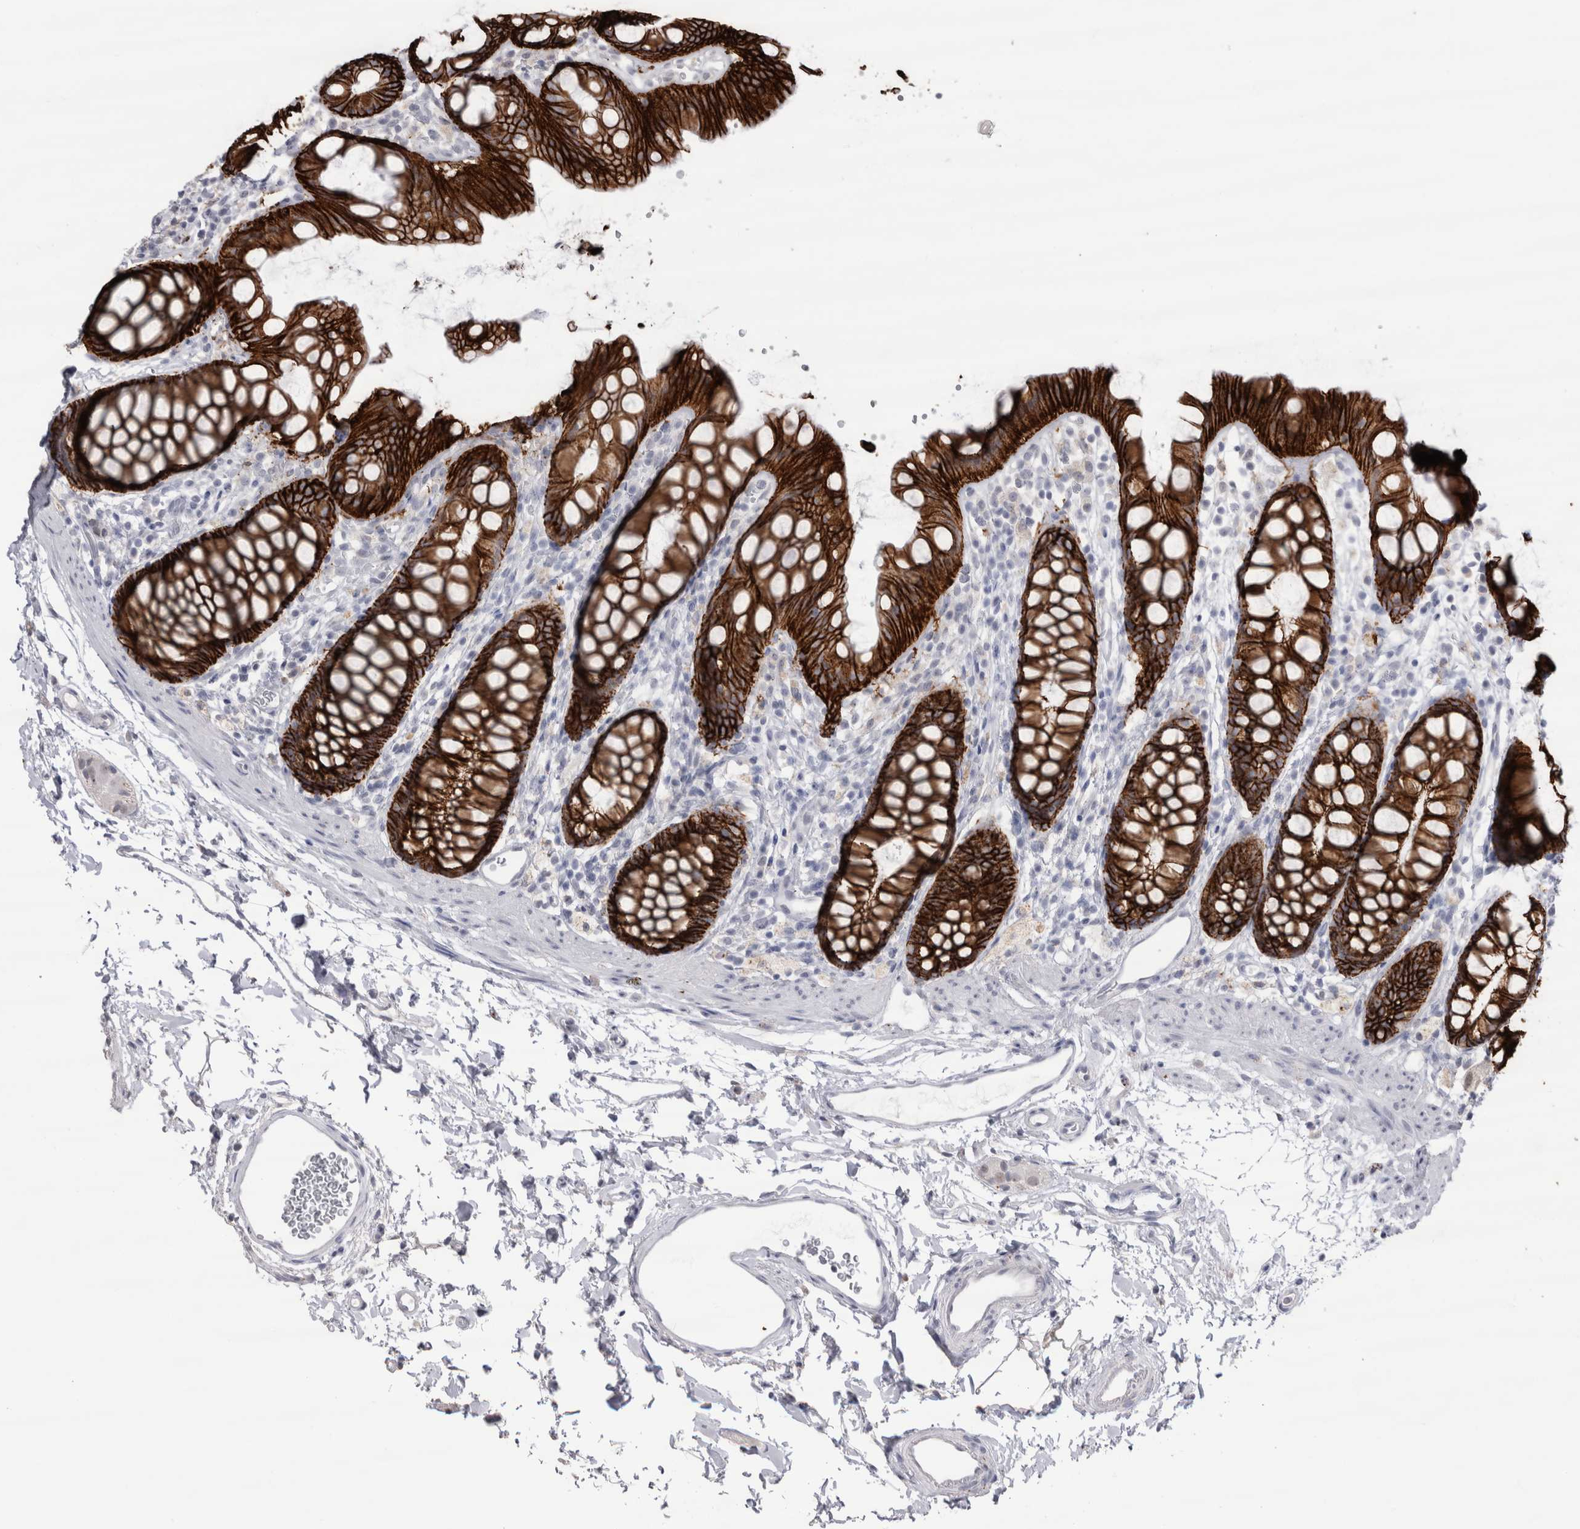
{"staining": {"intensity": "strong", "quantity": ">75%", "location": "cytoplasmic/membranous"}, "tissue": "rectum", "cell_type": "Glandular cells", "image_type": "normal", "snomed": [{"axis": "morphology", "description": "Normal tissue, NOS"}, {"axis": "topography", "description": "Rectum"}], "caption": "Rectum stained with a protein marker exhibits strong staining in glandular cells.", "gene": "CDH17", "patient": {"sex": "female", "age": 65}}